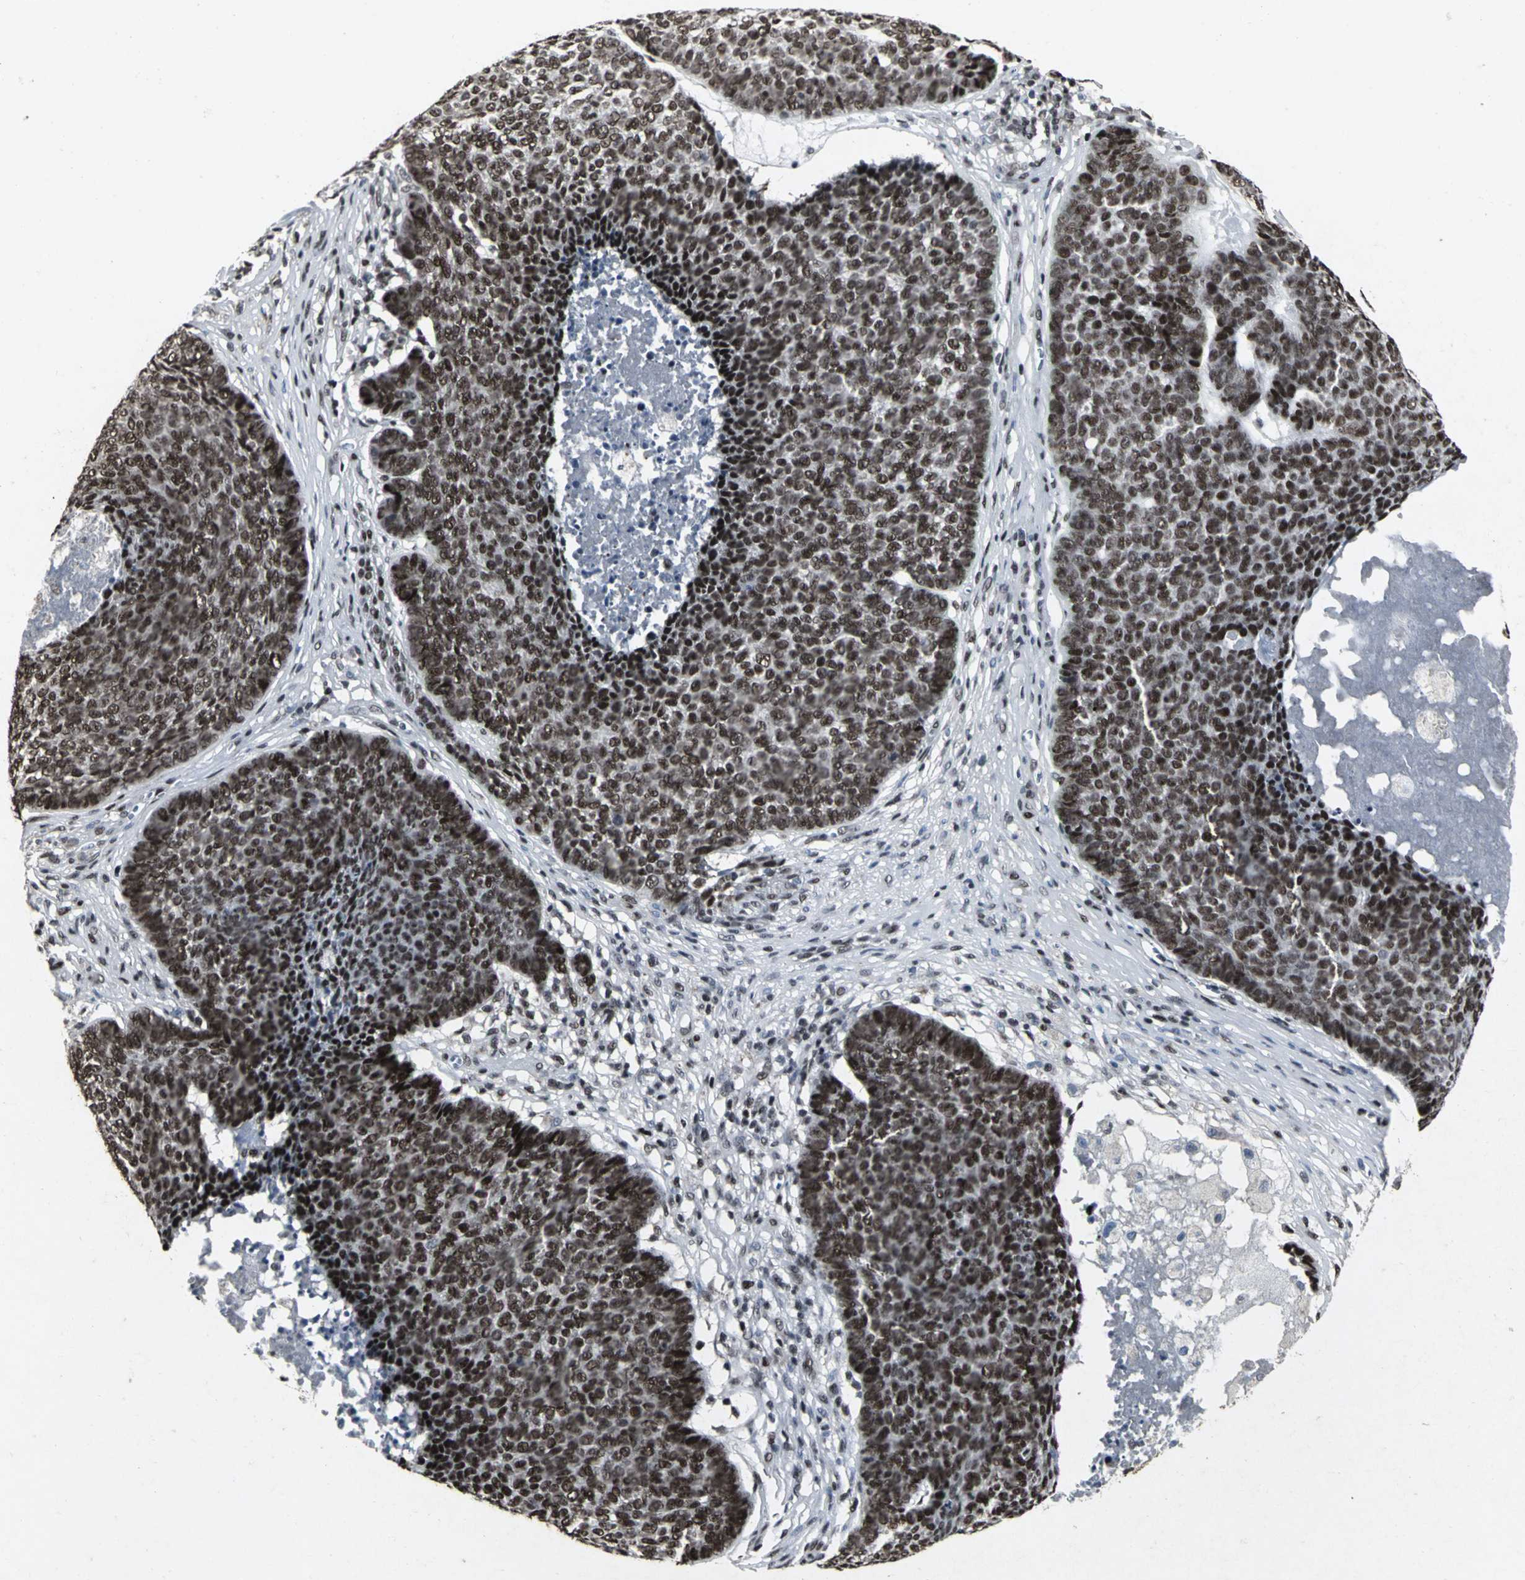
{"staining": {"intensity": "strong", "quantity": ">75%", "location": "nuclear"}, "tissue": "skin cancer", "cell_type": "Tumor cells", "image_type": "cancer", "snomed": [{"axis": "morphology", "description": "Basal cell carcinoma"}, {"axis": "topography", "description": "Skin"}], "caption": "Approximately >75% of tumor cells in skin basal cell carcinoma display strong nuclear protein positivity as visualized by brown immunohistochemical staining.", "gene": "SRF", "patient": {"sex": "male", "age": 84}}